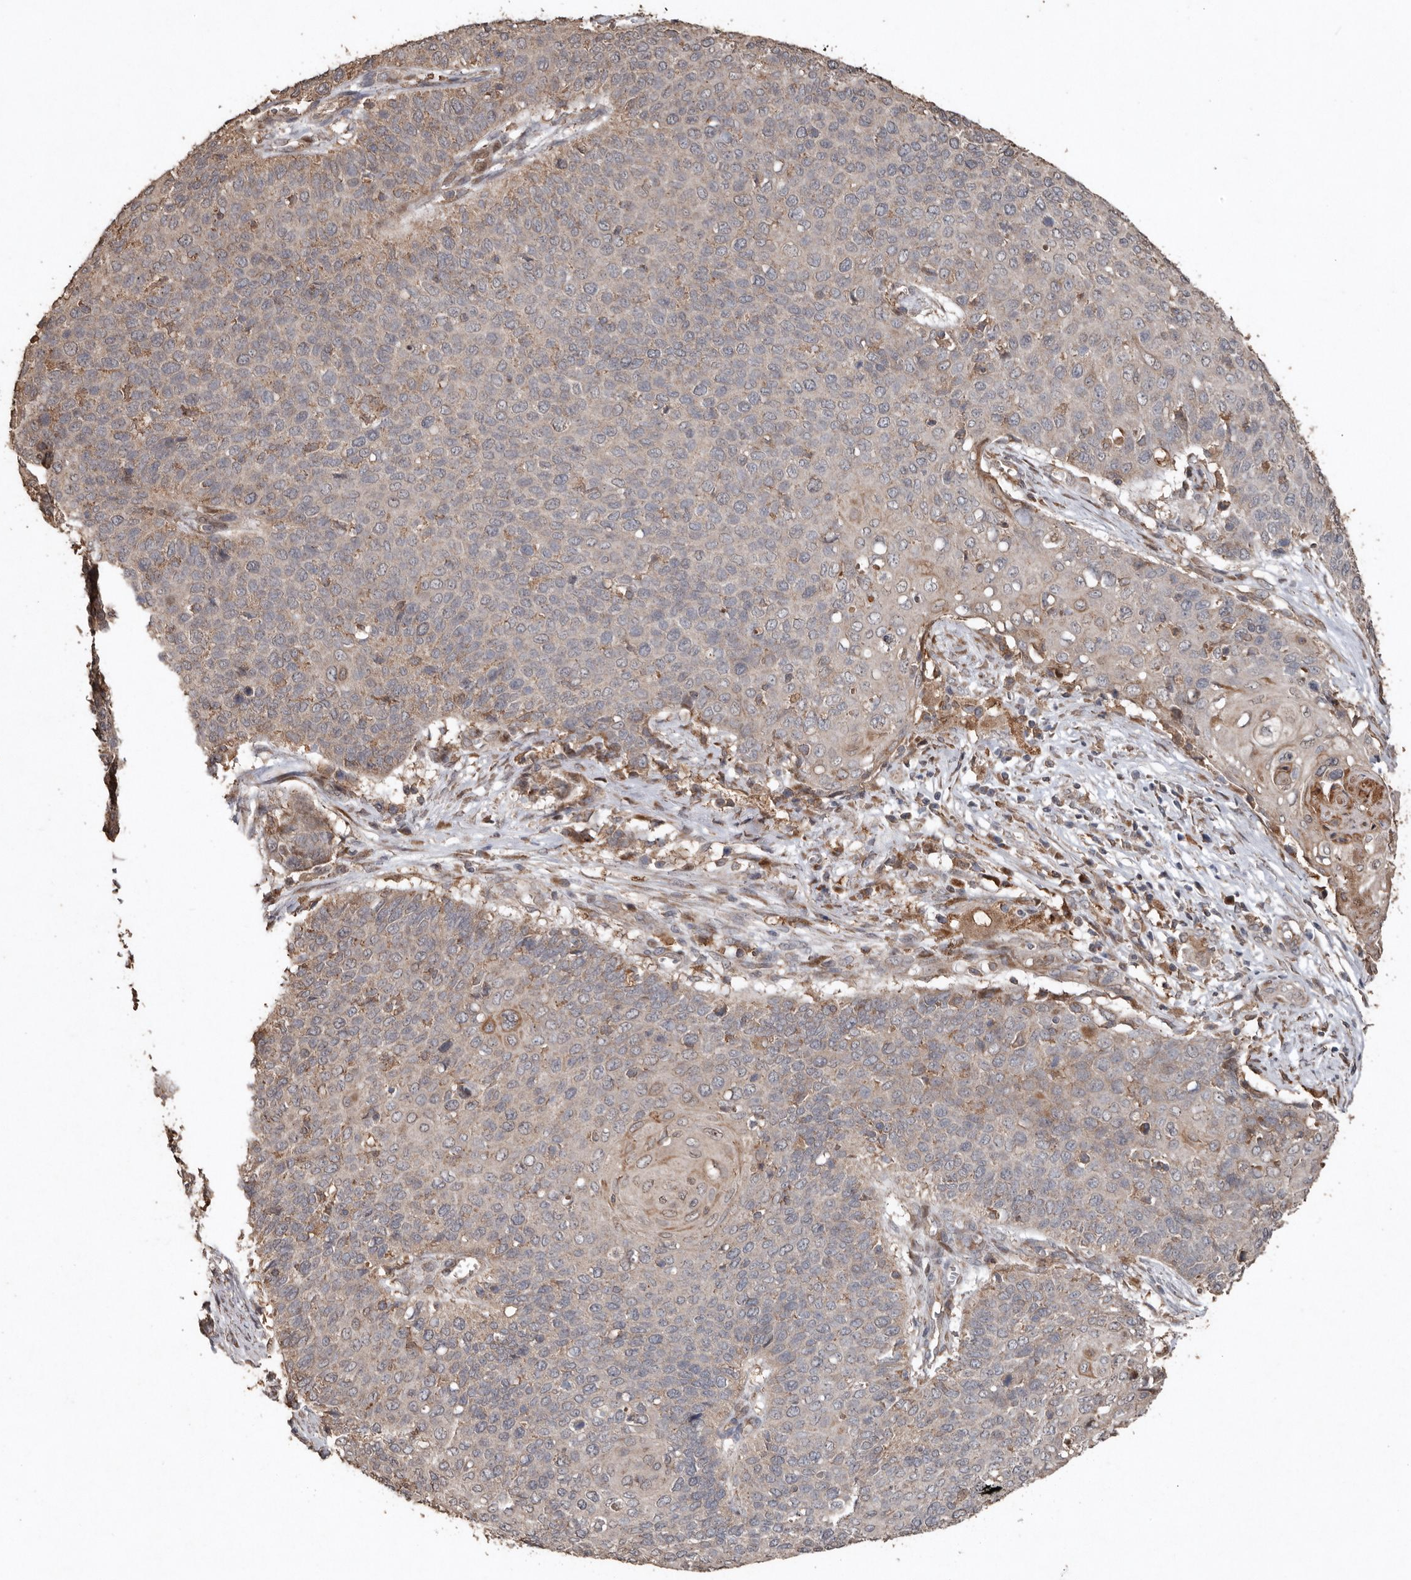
{"staining": {"intensity": "moderate", "quantity": "<25%", "location": "cytoplasmic/membranous"}, "tissue": "cervical cancer", "cell_type": "Tumor cells", "image_type": "cancer", "snomed": [{"axis": "morphology", "description": "Squamous cell carcinoma, NOS"}, {"axis": "topography", "description": "Cervix"}], "caption": "Protein expression by IHC reveals moderate cytoplasmic/membranous expression in about <25% of tumor cells in cervical cancer. (DAB (3,3'-diaminobenzidine) = brown stain, brightfield microscopy at high magnification).", "gene": "RANBP17", "patient": {"sex": "female", "age": 39}}